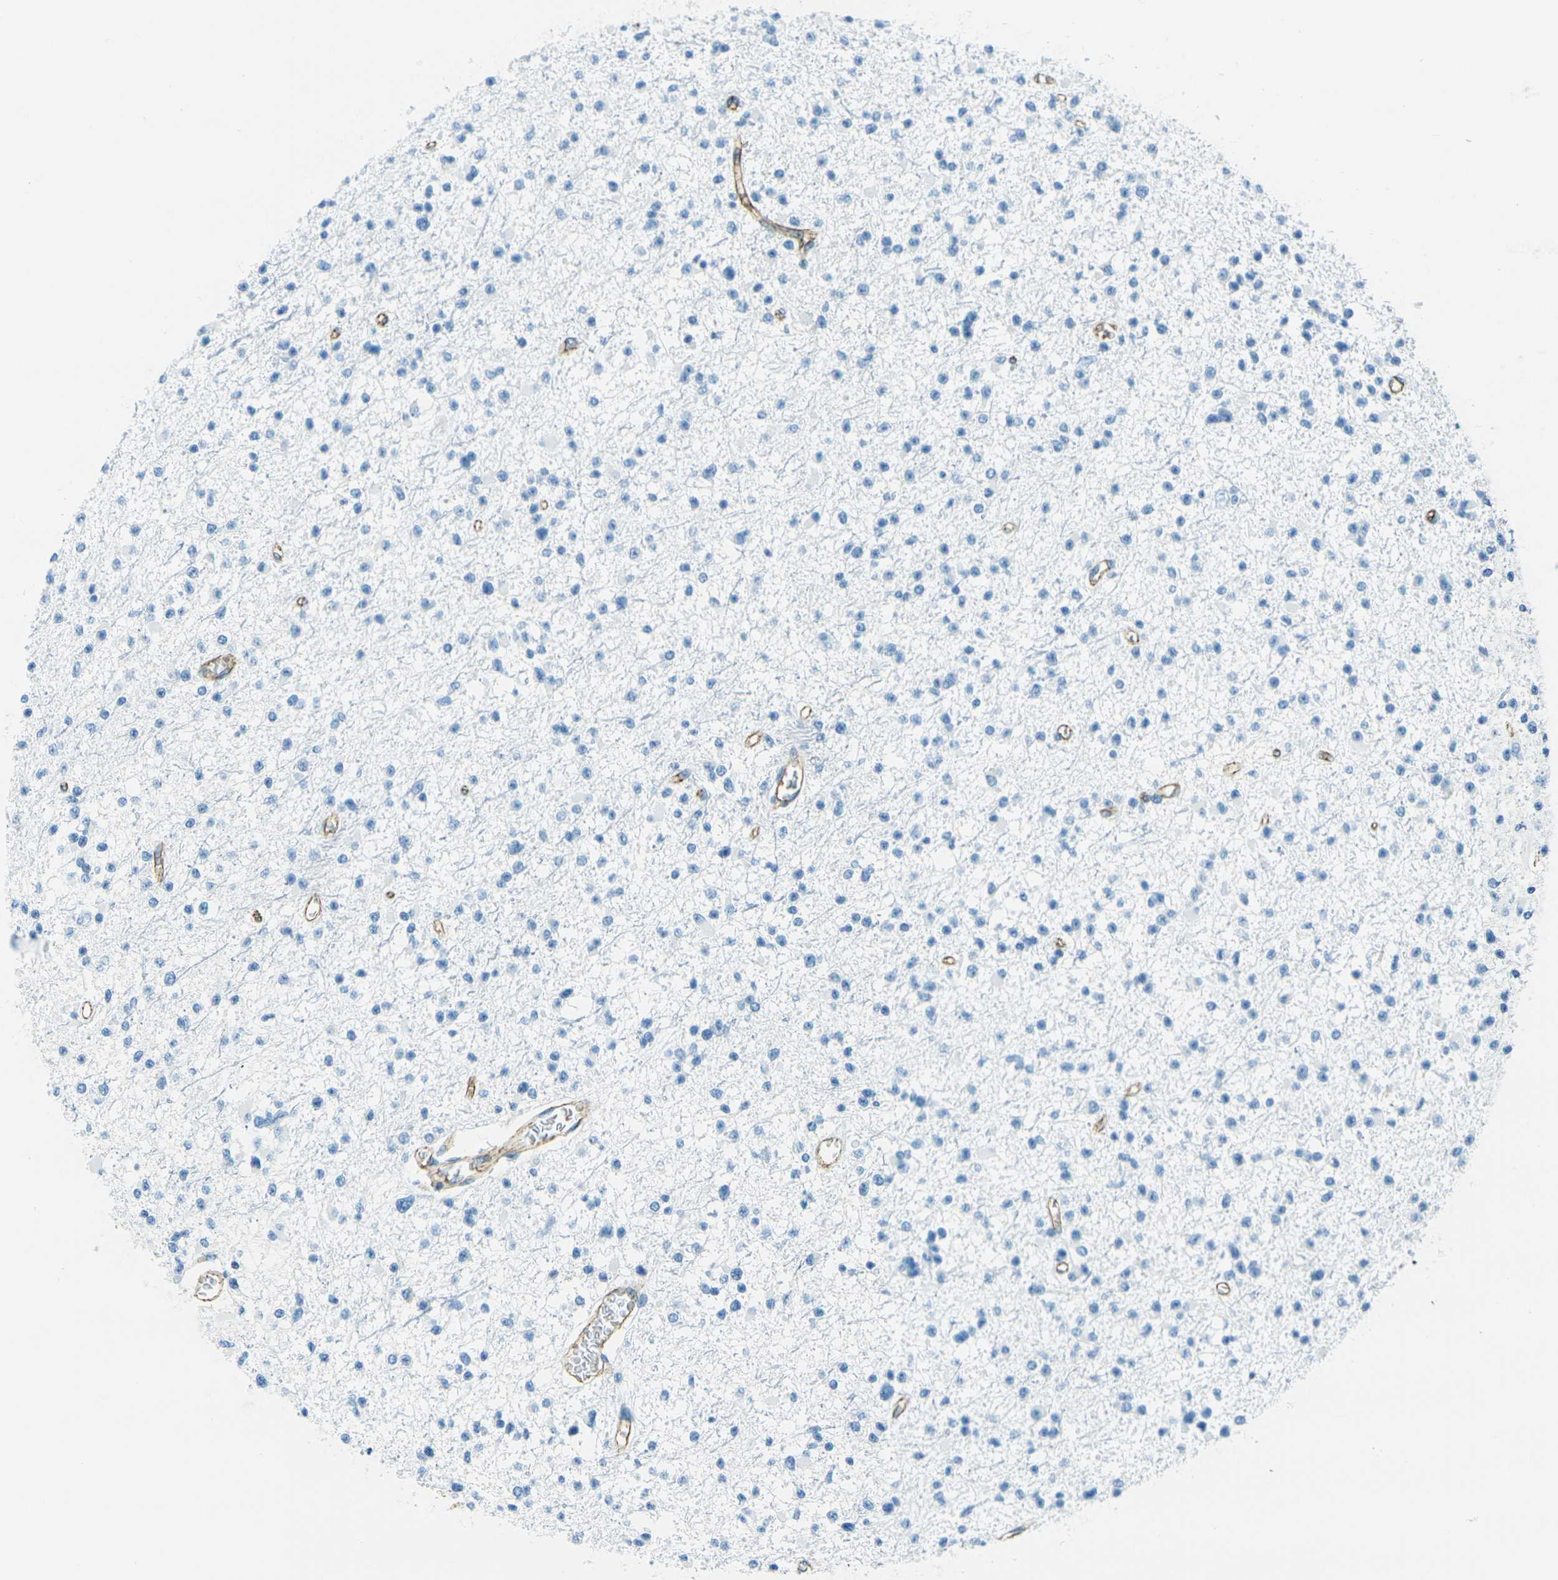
{"staining": {"intensity": "negative", "quantity": "none", "location": "none"}, "tissue": "glioma", "cell_type": "Tumor cells", "image_type": "cancer", "snomed": [{"axis": "morphology", "description": "Glioma, malignant, Low grade"}, {"axis": "topography", "description": "Brain"}], "caption": "A histopathology image of human glioma is negative for staining in tumor cells.", "gene": "OCLN", "patient": {"sex": "female", "age": 22}}